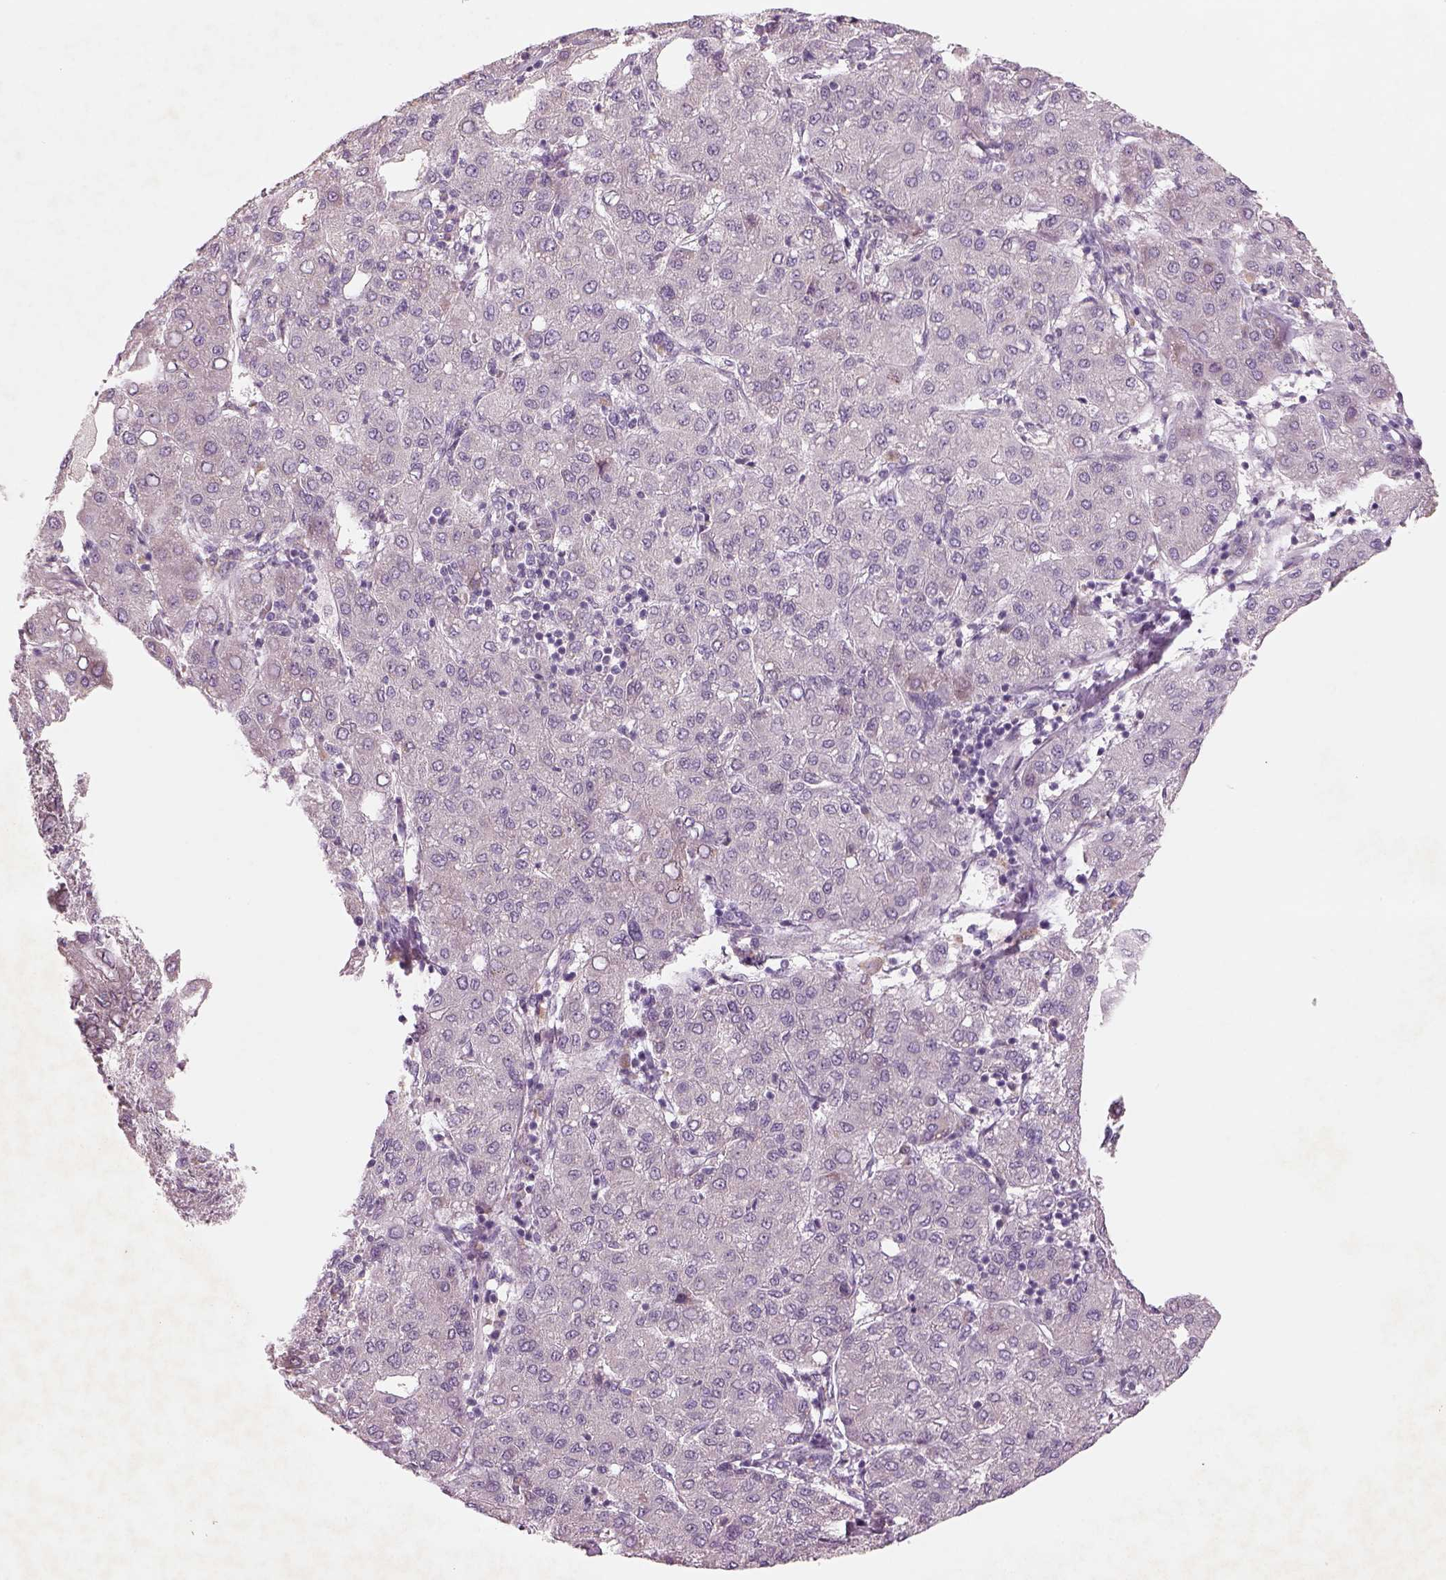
{"staining": {"intensity": "negative", "quantity": "none", "location": "none"}, "tissue": "liver cancer", "cell_type": "Tumor cells", "image_type": "cancer", "snomed": [{"axis": "morphology", "description": "Carcinoma, Hepatocellular, NOS"}, {"axis": "topography", "description": "Liver"}], "caption": "High magnification brightfield microscopy of liver cancer (hepatocellular carcinoma) stained with DAB (3,3'-diaminobenzidine) (brown) and counterstained with hematoxylin (blue): tumor cells show no significant staining.", "gene": "PENK", "patient": {"sex": "male", "age": 65}}